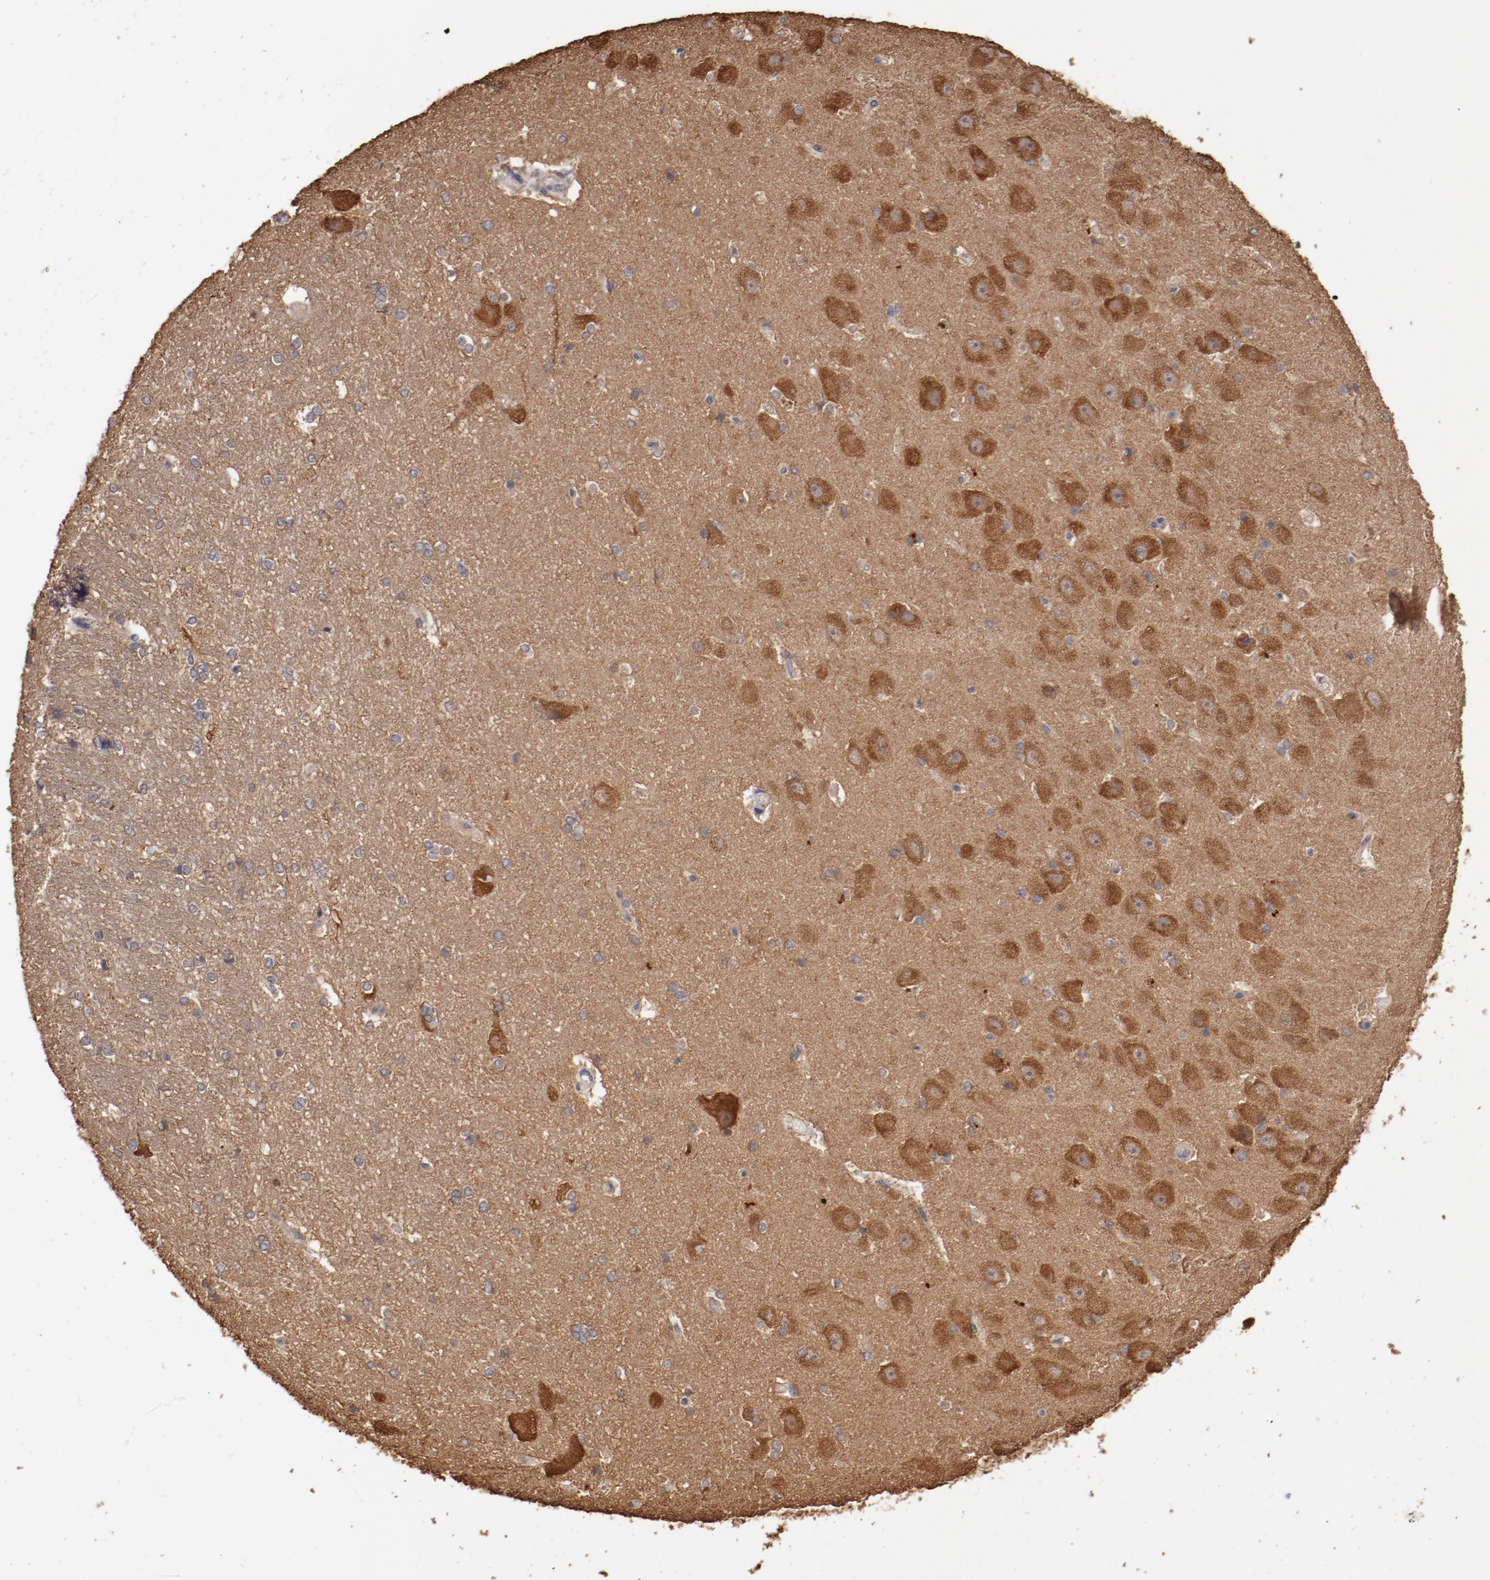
{"staining": {"intensity": "negative", "quantity": "none", "location": "none"}, "tissue": "hippocampus", "cell_type": "Glial cells", "image_type": "normal", "snomed": [{"axis": "morphology", "description": "Normal tissue, NOS"}, {"axis": "topography", "description": "Hippocampus"}], "caption": "Immunohistochemistry (IHC) histopathology image of unremarkable human hippocampus stained for a protein (brown), which shows no staining in glial cells. The staining was performed using DAB to visualize the protein expression in brown, while the nuclei were stained in blue with hematoxylin (Magnification: 20x).", "gene": "LRRC75B", "patient": {"sex": "female", "age": 19}}